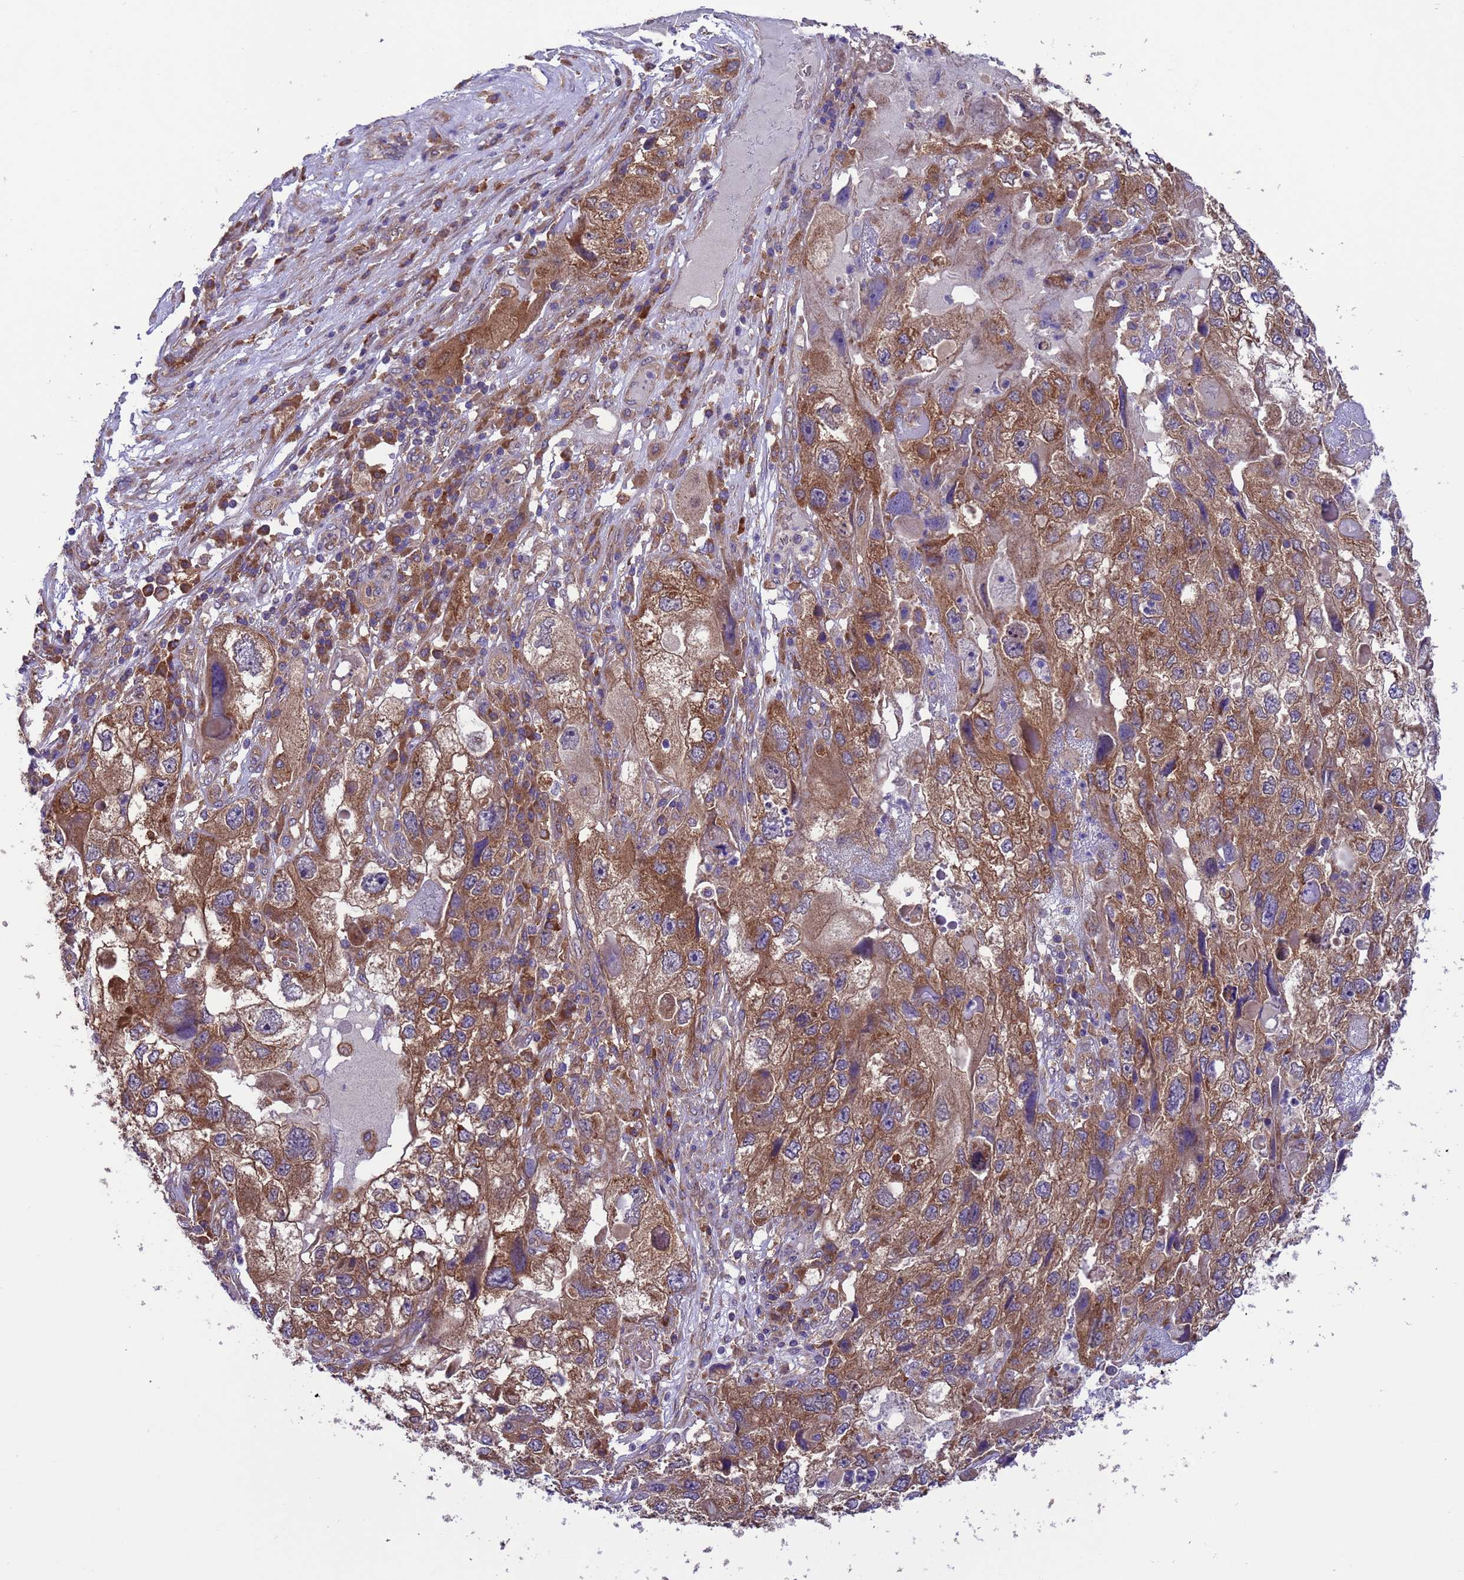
{"staining": {"intensity": "moderate", "quantity": ">75%", "location": "cytoplasmic/membranous"}, "tissue": "endometrial cancer", "cell_type": "Tumor cells", "image_type": "cancer", "snomed": [{"axis": "morphology", "description": "Adenocarcinoma, NOS"}, {"axis": "topography", "description": "Endometrium"}], "caption": "Moderate cytoplasmic/membranous expression is seen in about >75% of tumor cells in adenocarcinoma (endometrial).", "gene": "ARHGAP12", "patient": {"sex": "female", "age": 49}}